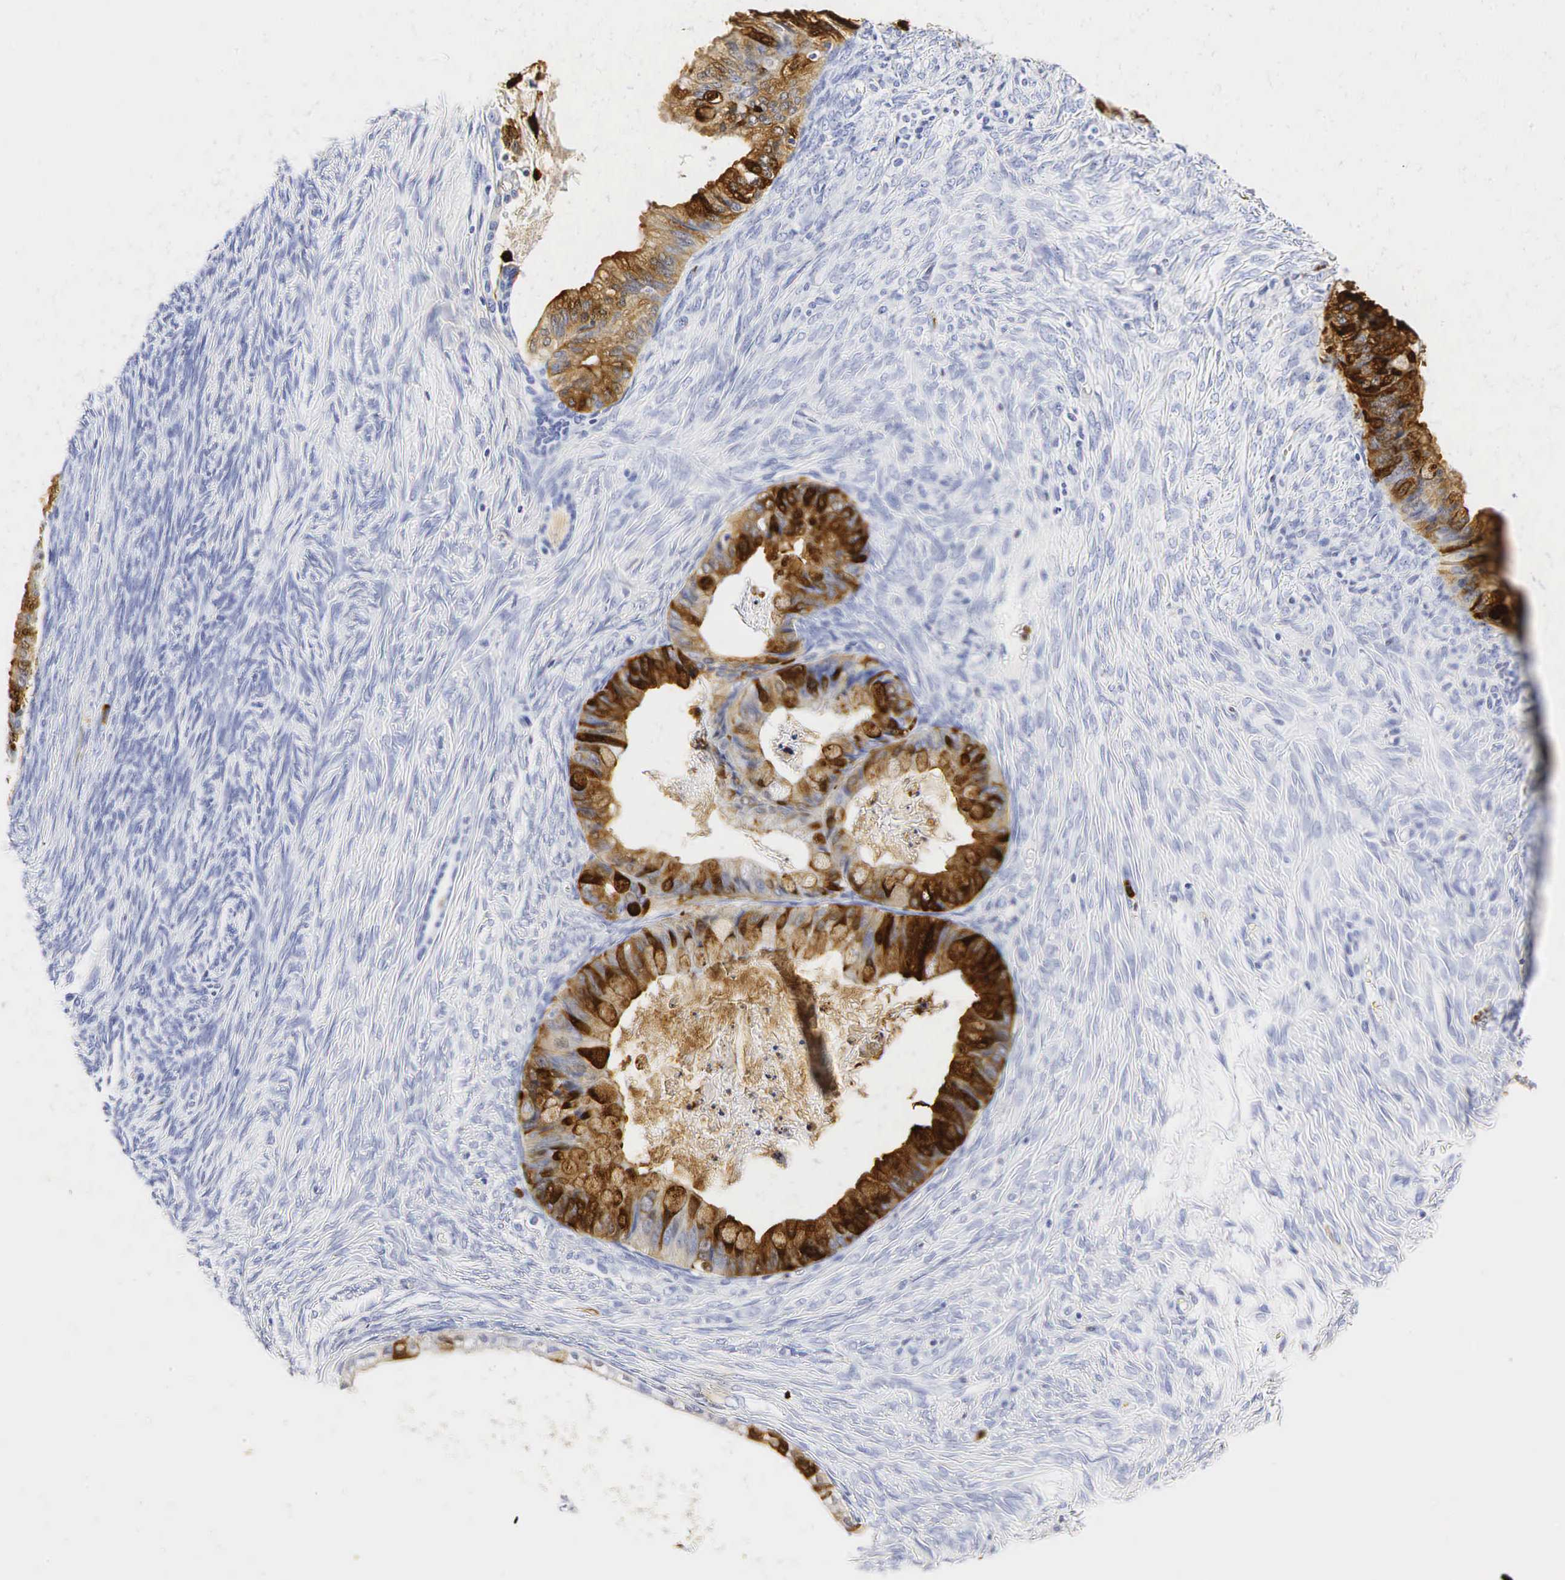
{"staining": {"intensity": "strong", "quantity": "25%-75%", "location": "cytoplasmic/membranous"}, "tissue": "ovarian cancer", "cell_type": "Tumor cells", "image_type": "cancer", "snomed": [{"axis": "morphology", "description": "Cystadenocarcinoma, mucinous, NOS"}, {"axis": "topography", "description": "Ovary"}], "caption": "Immunohistochemistry (IHC) of human ovarian cancer reveals high levels of strong cytoplasmic/membranous staining in about 25%-75% of tumor cells.", "gene": "LYZ", "patient": {"sex": "female", "age": 57}}